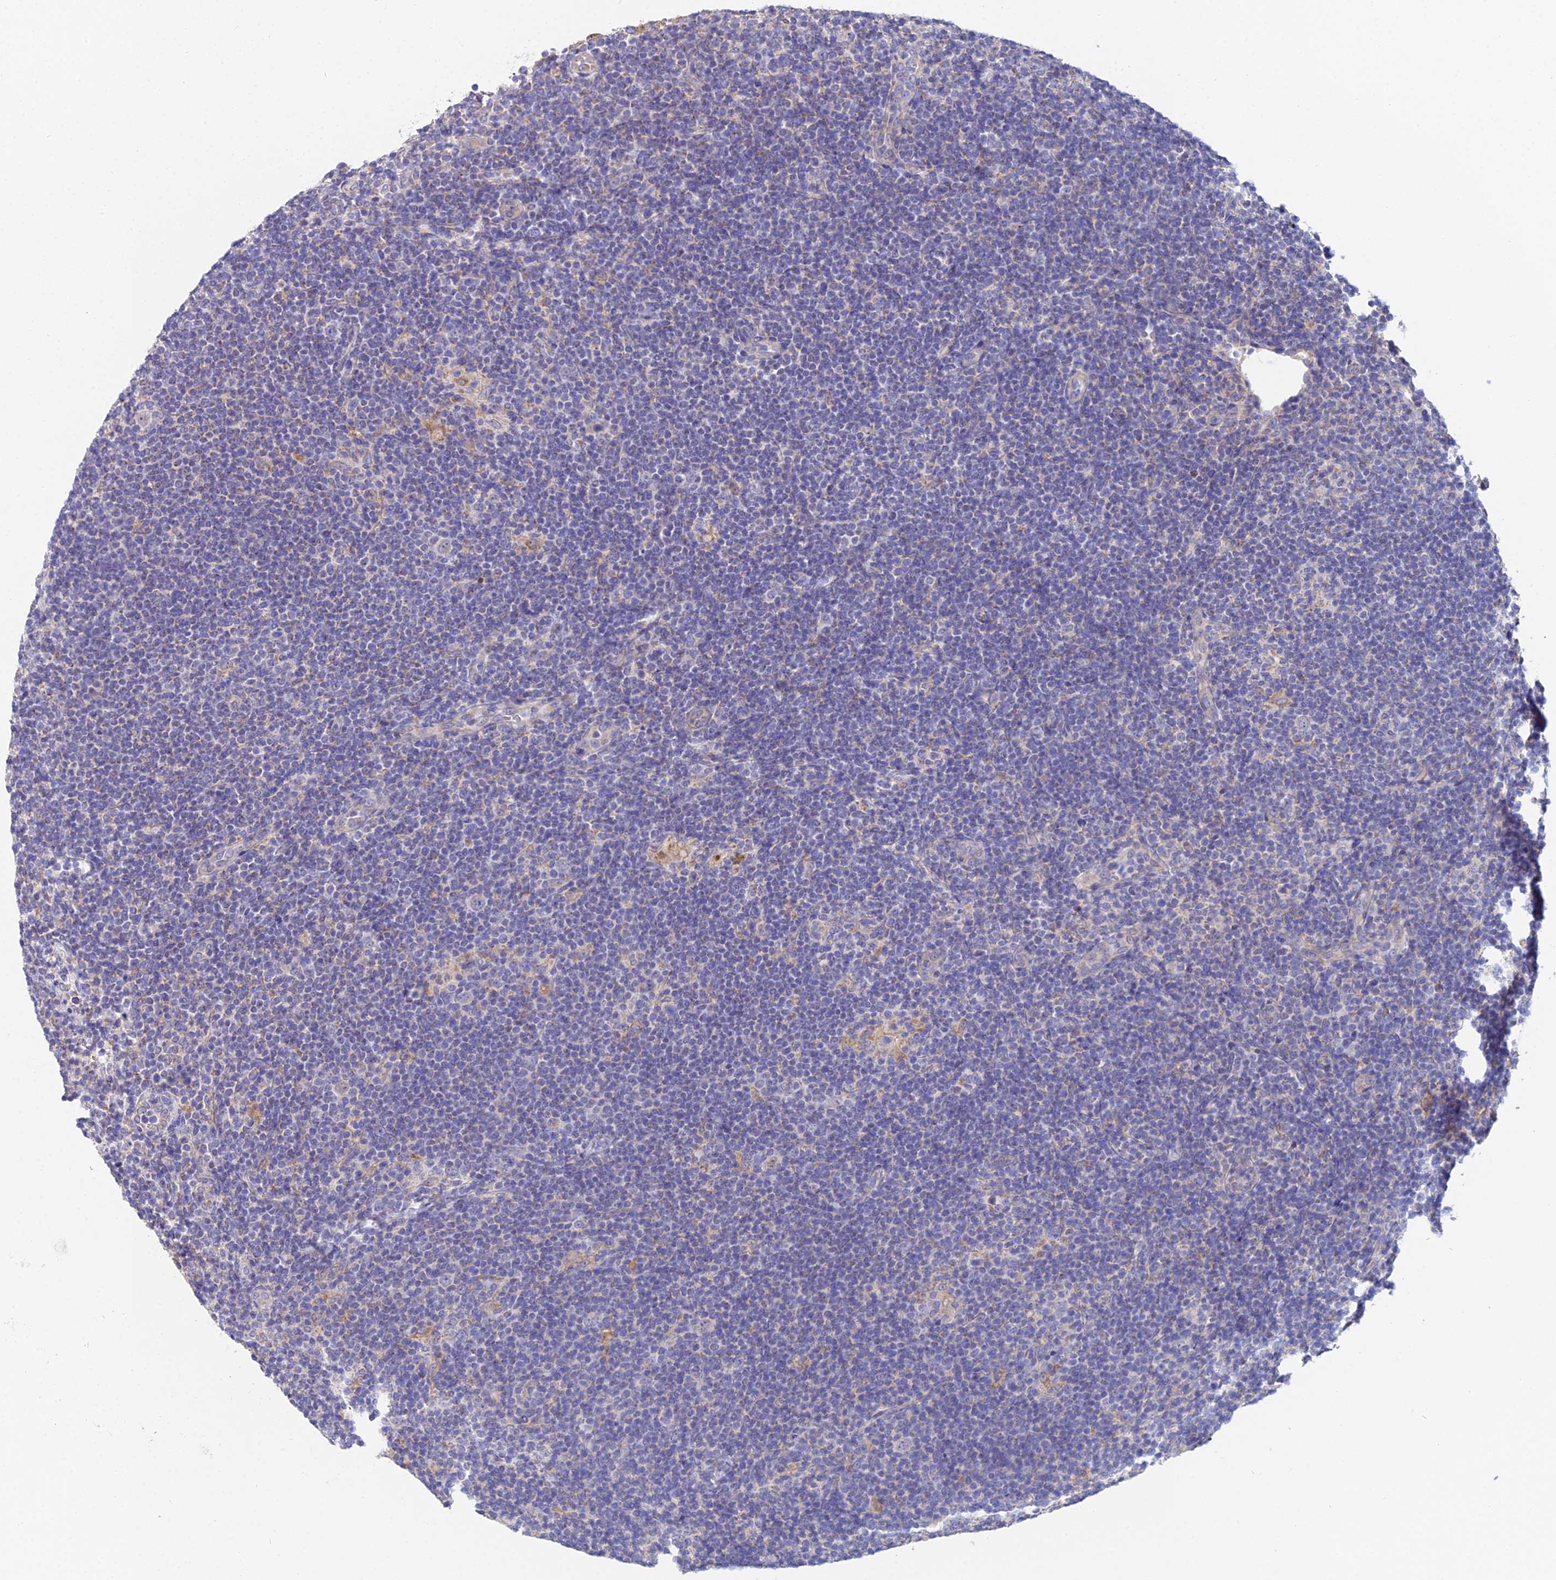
{"staining": {"intensity": "negative", "quantity": "none", "location": "none"}, "tissue": "lymphoma", "cell_type": "Tumor cells", "image_type": "cancer", "snomed": [{"axis": "morphology", "description": "Hodgkin's disease, NOS"}, {"axis": "topography", "description": "Lymph node"}], "caption": "Tumor cells show no significant staining in lymphoma.", "gene": "PPP2R2C", "patient": {"sex": "female", "age": 57}}